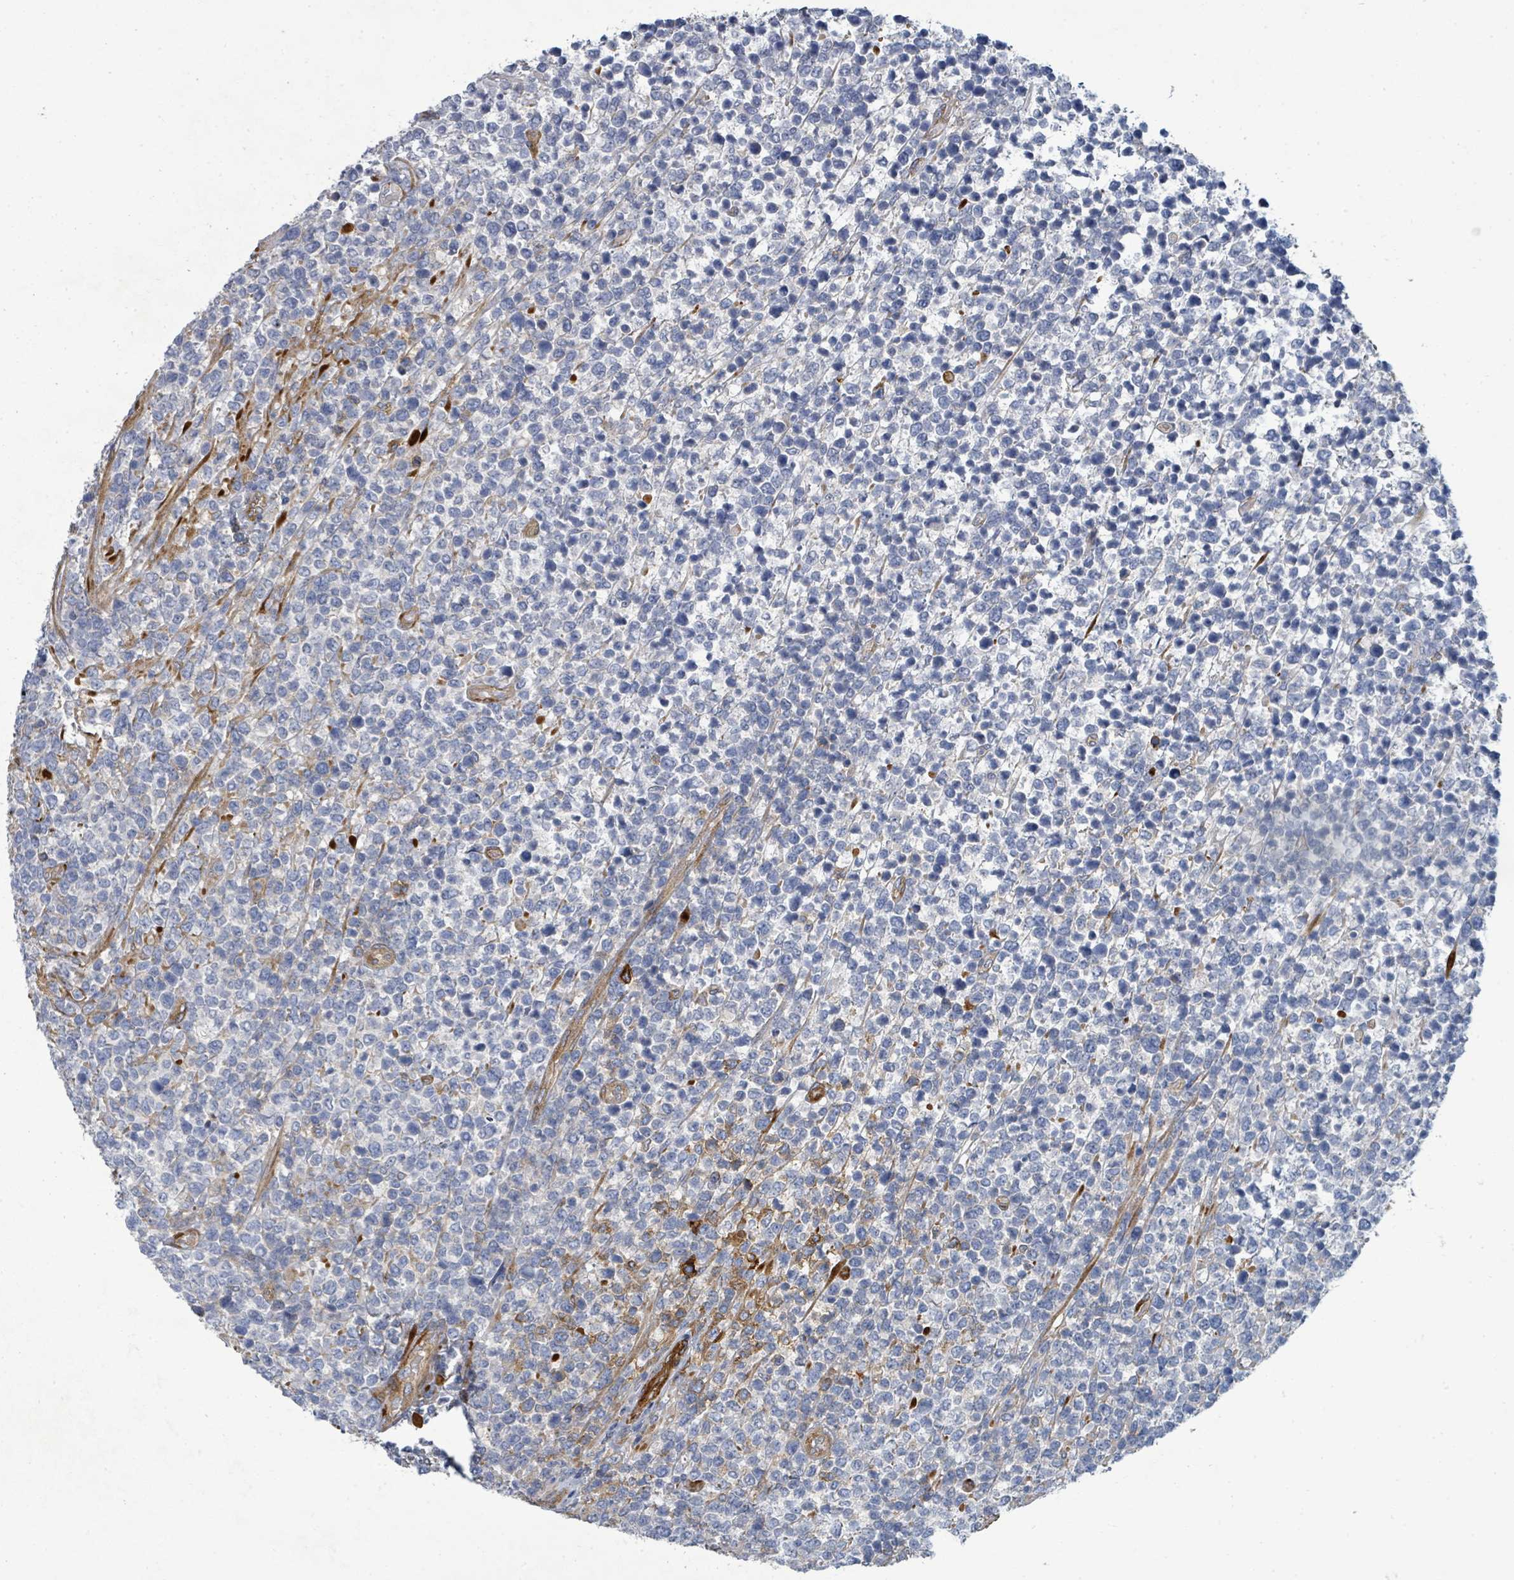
{"staining": {"intensity": "negative", "quantity": "none", "location": "none"}, "tissue": "lymphoma", "cell_type": "Tumor cells", "image_type": "cancer", "snomed": [{"axis": "morphology", "description": "Malignant lymphoma, non-Hodgkin's type, High grade"}, {"axis": "topography", "description": "Soft tissue"}], "caption": "An IHC micrograph of lymphoma is shown. There is no staining in tumor cells of lymphoma.", "gene": "IFIT1", "patient": {"sex": "female", "age": 56}}